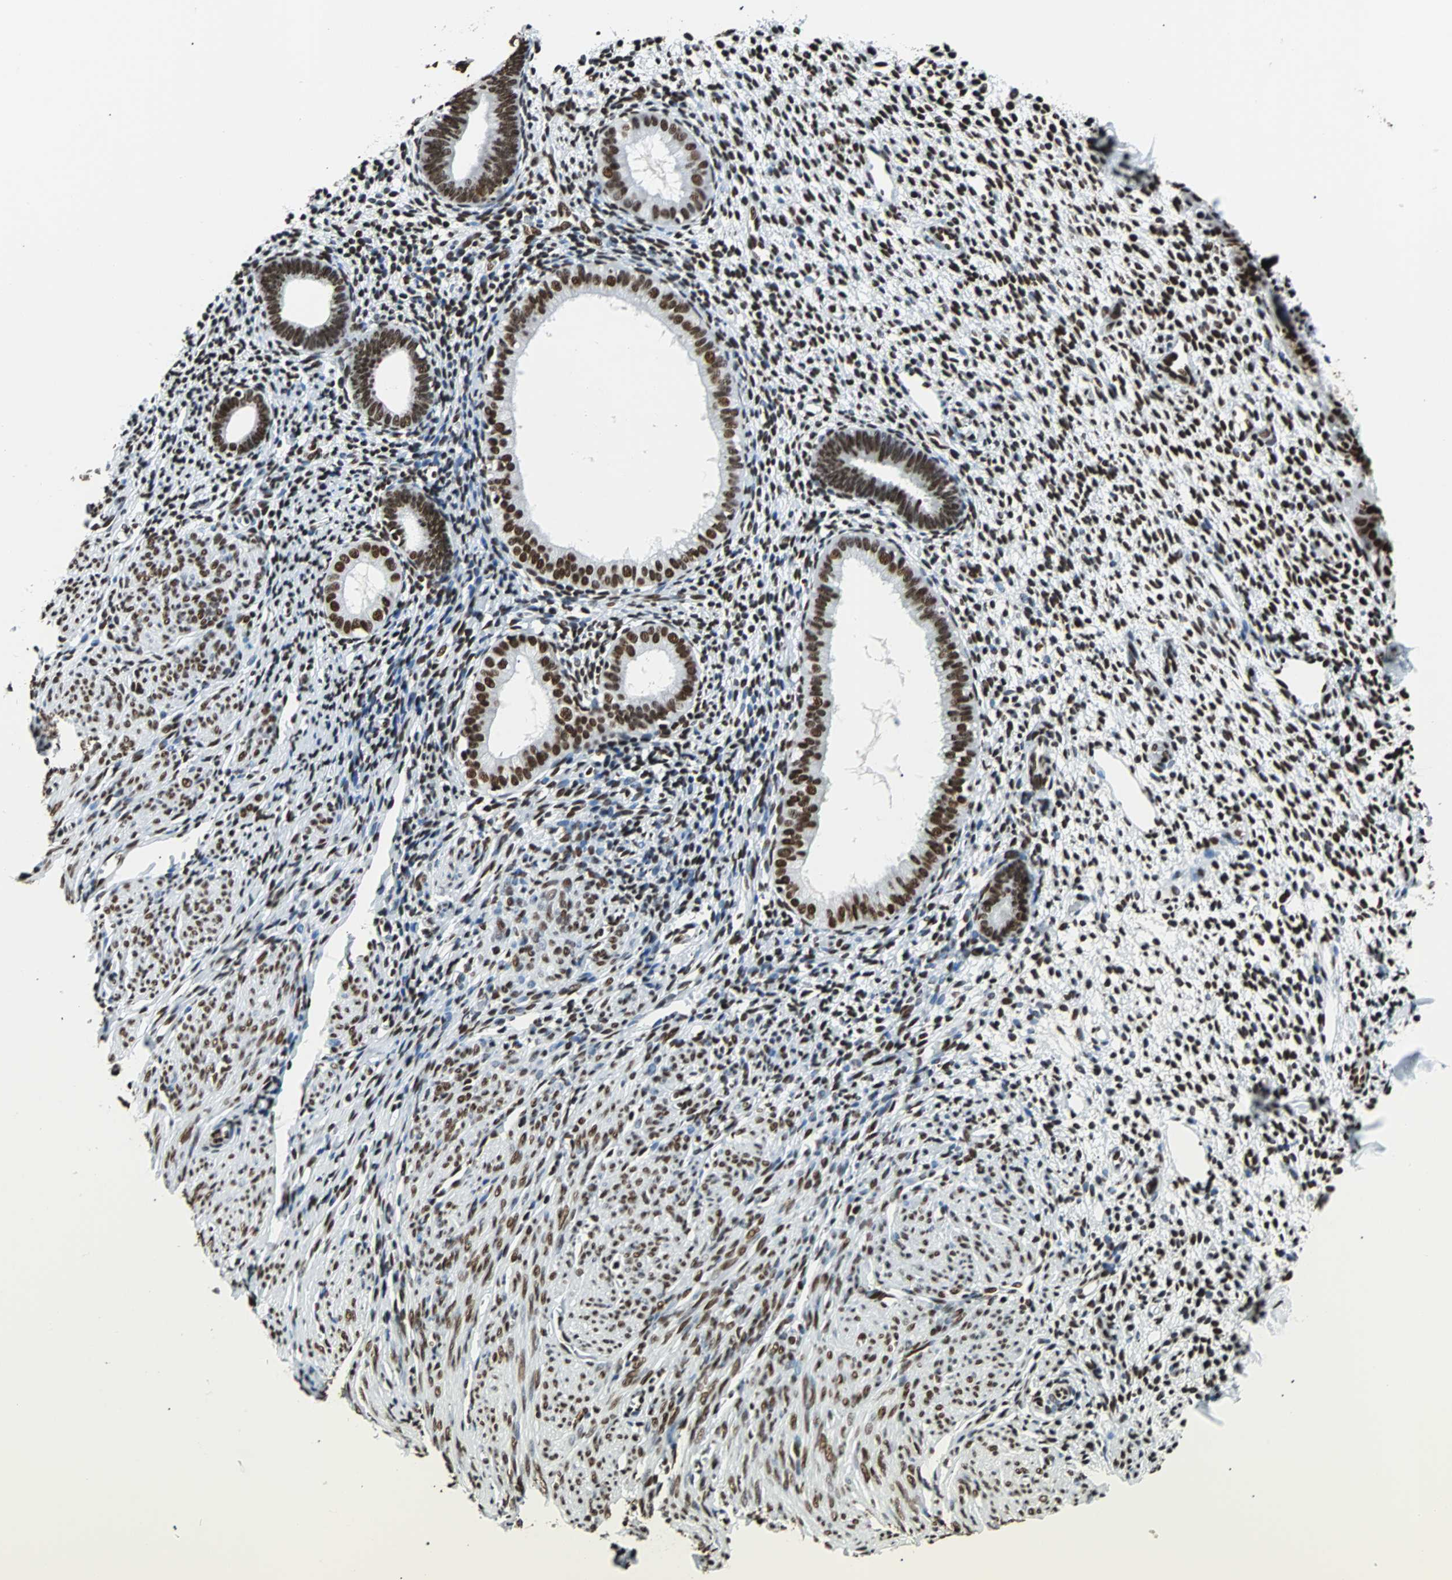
{"staining": {"intensity": "strong", "quantity": ">75%", "location": "nuclear"}, "tissue": "endometrium", "cell_type": "Cells in endometrial stroma", "image_type": "normal", "snomed": [{"axis": "morphology", "description": "Normal tissue, NOS"}, {"axis": "topography", "description": "Endometrium"}], "caption": "High-power microscopy captured an IHC photomicrograph of unremarkable endometrium, revealing strong nuclear staining in about >75% of cells in endometrial stroma.", "gene": "FUBP1", "patient": {"sex": "female", "age": 61}}